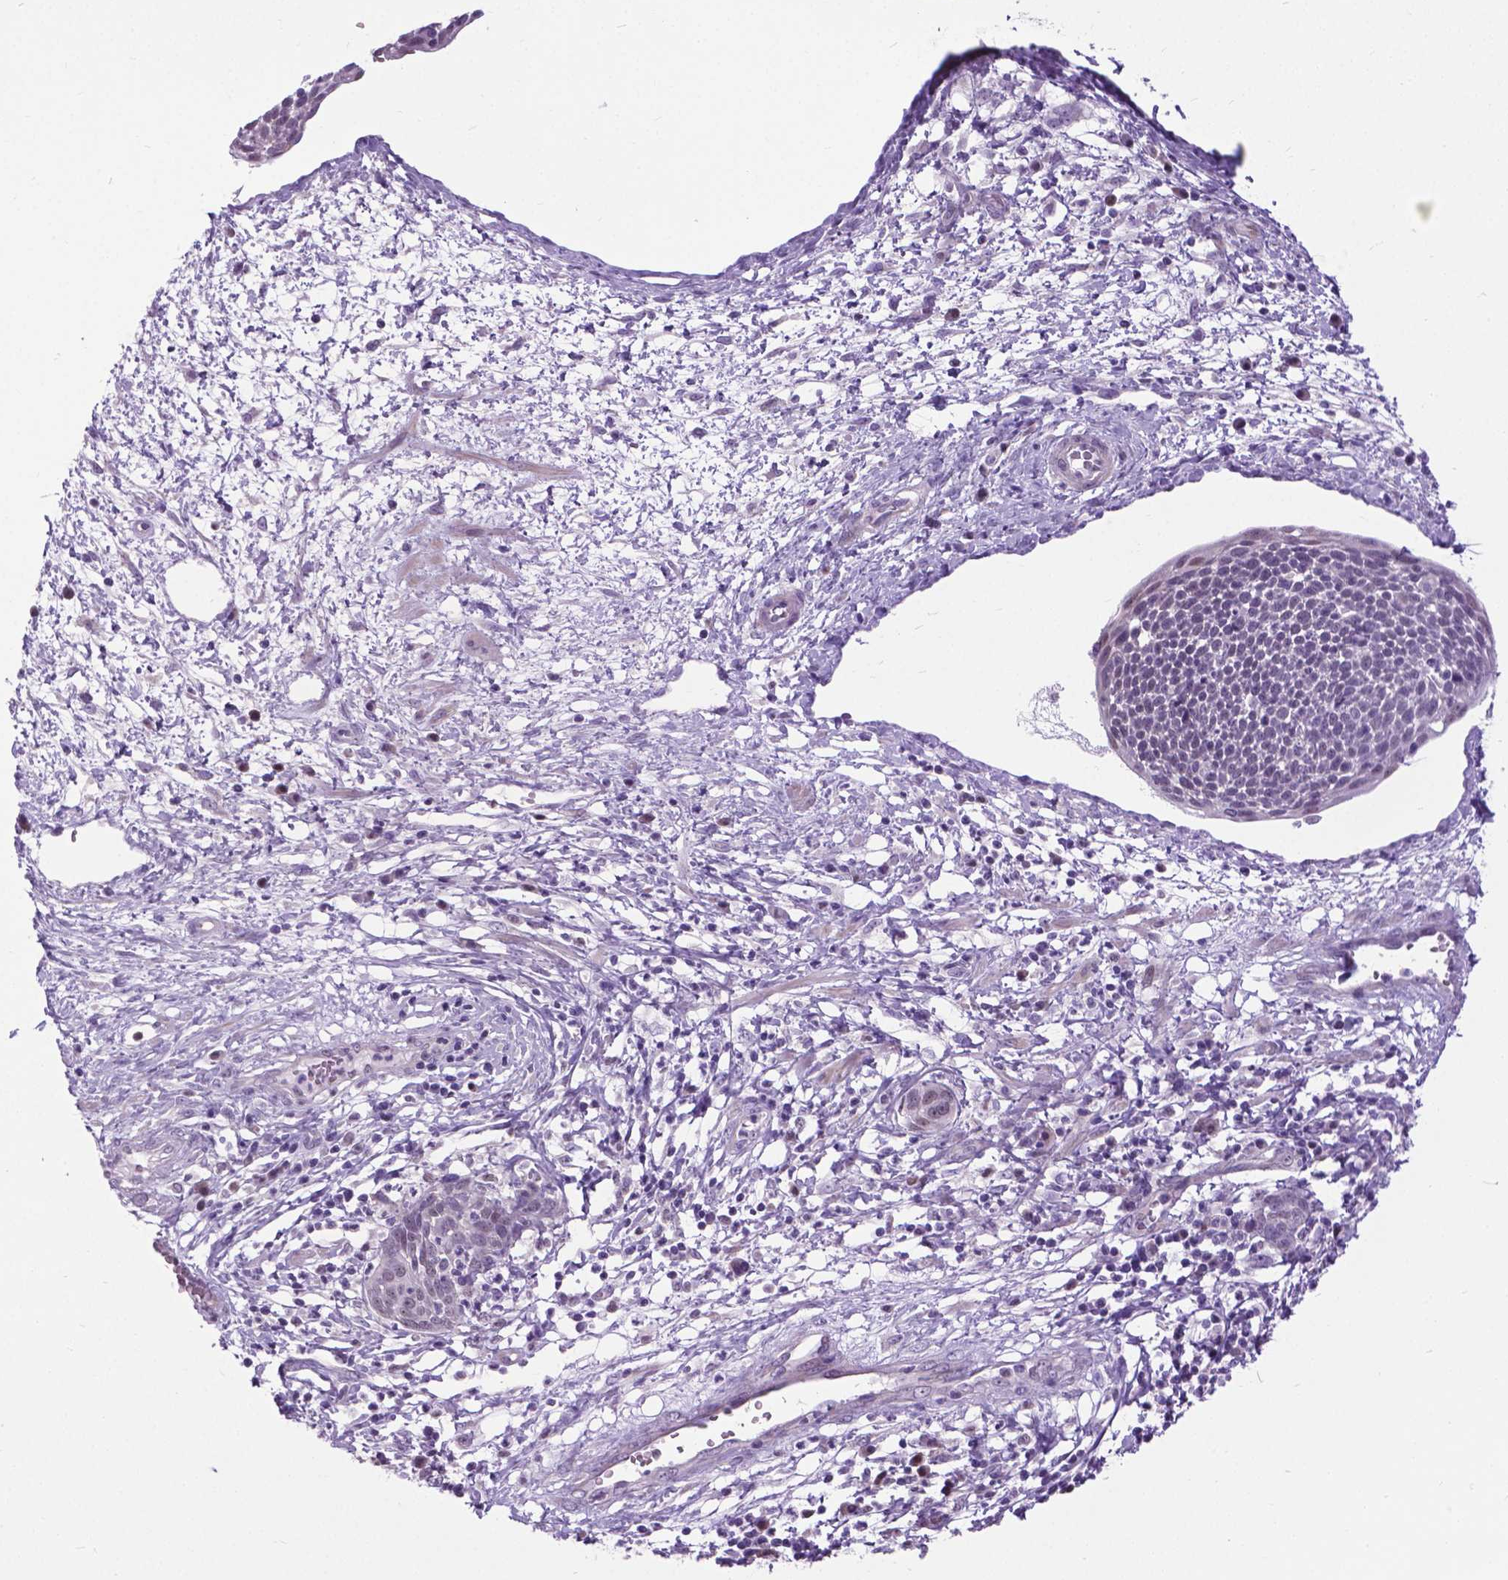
{"staining": {"intensity": "negative", "quantity": "none", "location": "none"}, "tissue": "cervical cancer", "cell_type": "Tumor cells", "image_type": "cancer", "snomed": [{"axis": "morphology", "description": "Squamous cell carcinoma, NOS"}, {"axis": "topography", "description": "Cervix"}], "caption": "Human cervical cancer (squamous cell carcinoma) stained for a protein using IHC reveals no positivity in tumor cells.", "gene": "APCDD1L", "patient": {"sex": "female", "age": 34}}